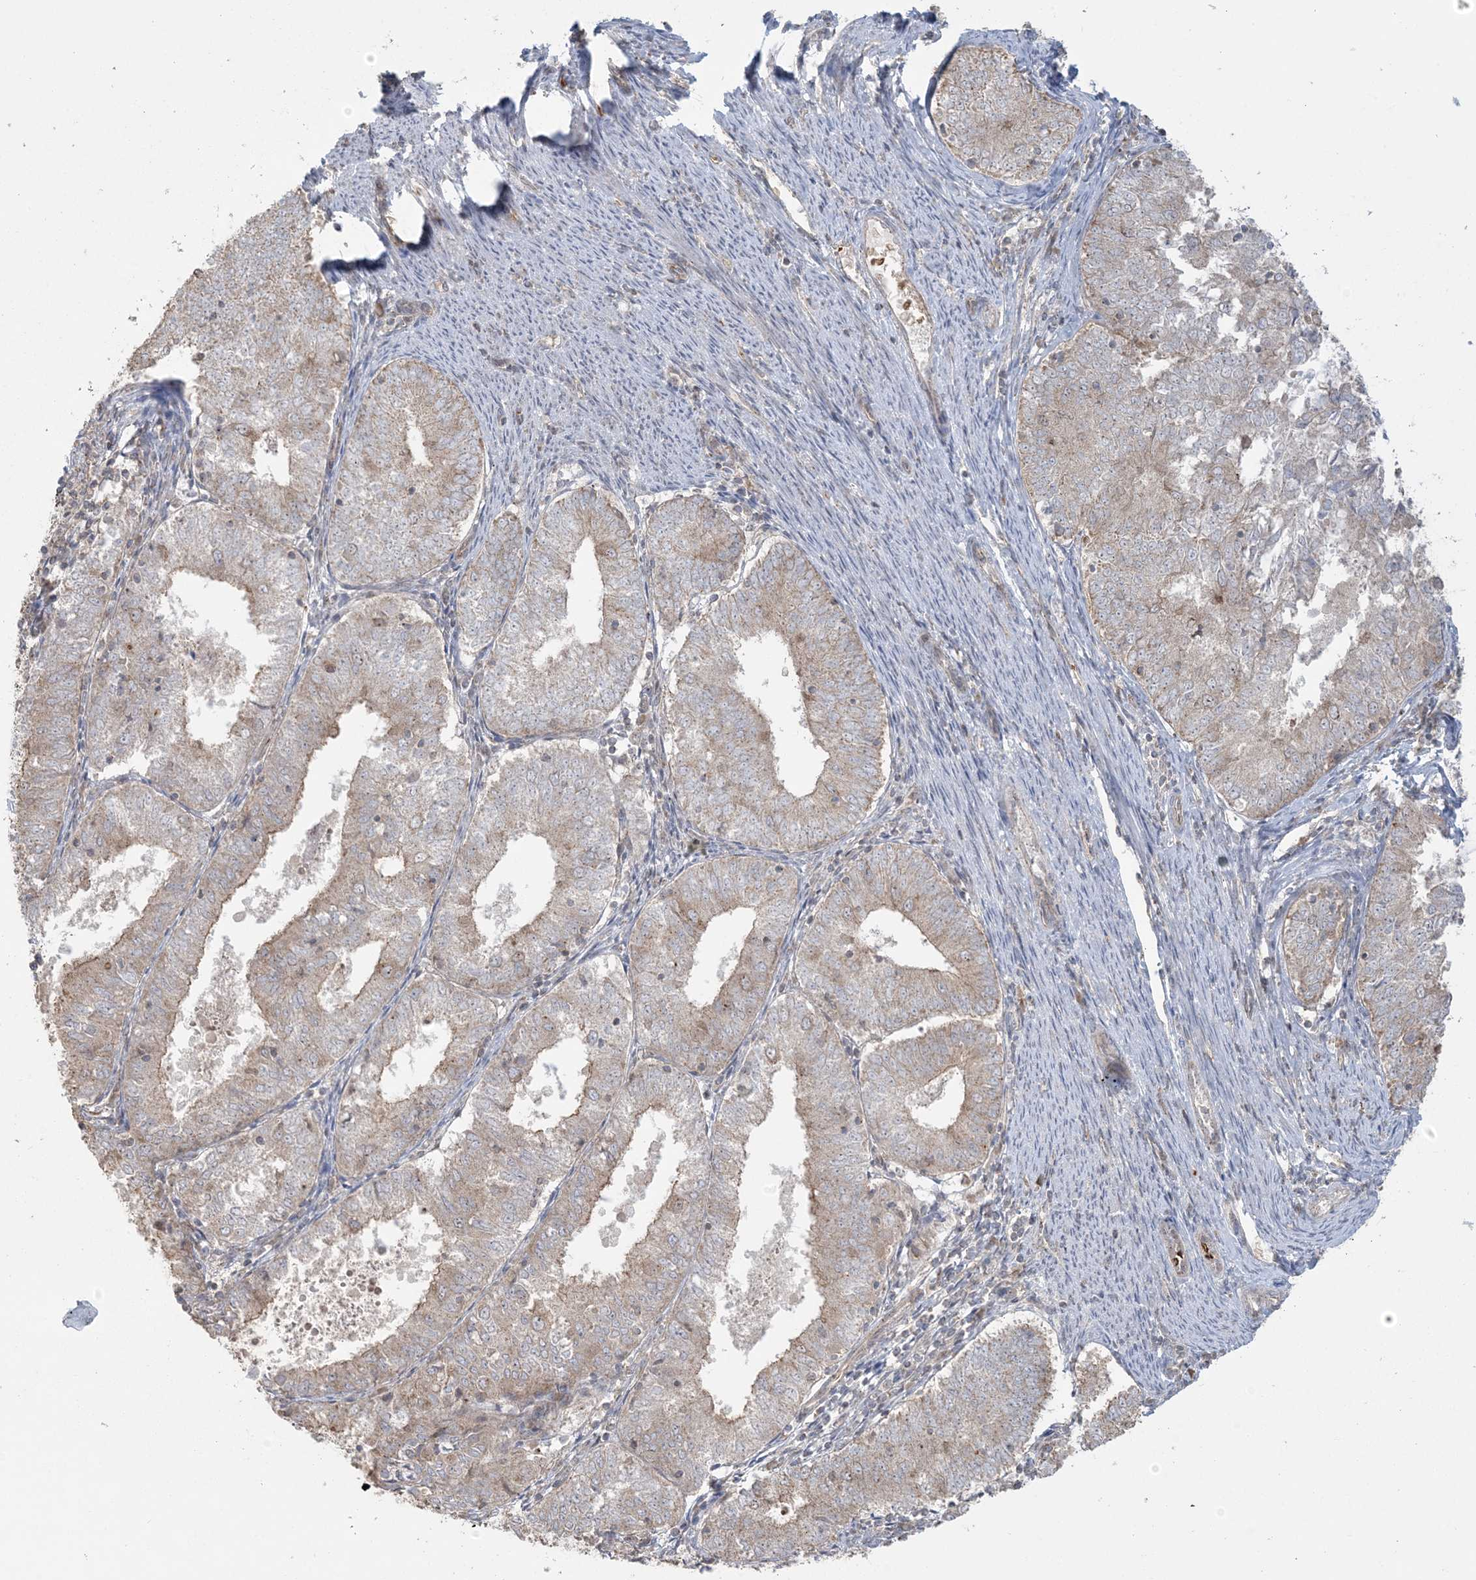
{"staining": {"intensity": "weak", "quantity": "<25%", "location": "cytoplasmic/membranous"}, "tissue": "endometrial cancer", "cell_type": "Tumor cells", "image_type": "cancer", "snomed": [{"axis": "morphology", "description": "Adenocarcinoma, NOS"}, {"axis": "topography", "description": "Endometrium"}], "caption": "A high-resolution histopathology image shows immunohistochemistry (IHC) staining of adenocarcinoma (endometrial), which displays no significant expression in tumor cells. (Stains: DAB immunohistochemistry with hematoxylin counter stain, Microscopy: brightfield microscopy at high magnification).", "gene": "ABCF3", "patient": {"sex": "female", "age": 57}}